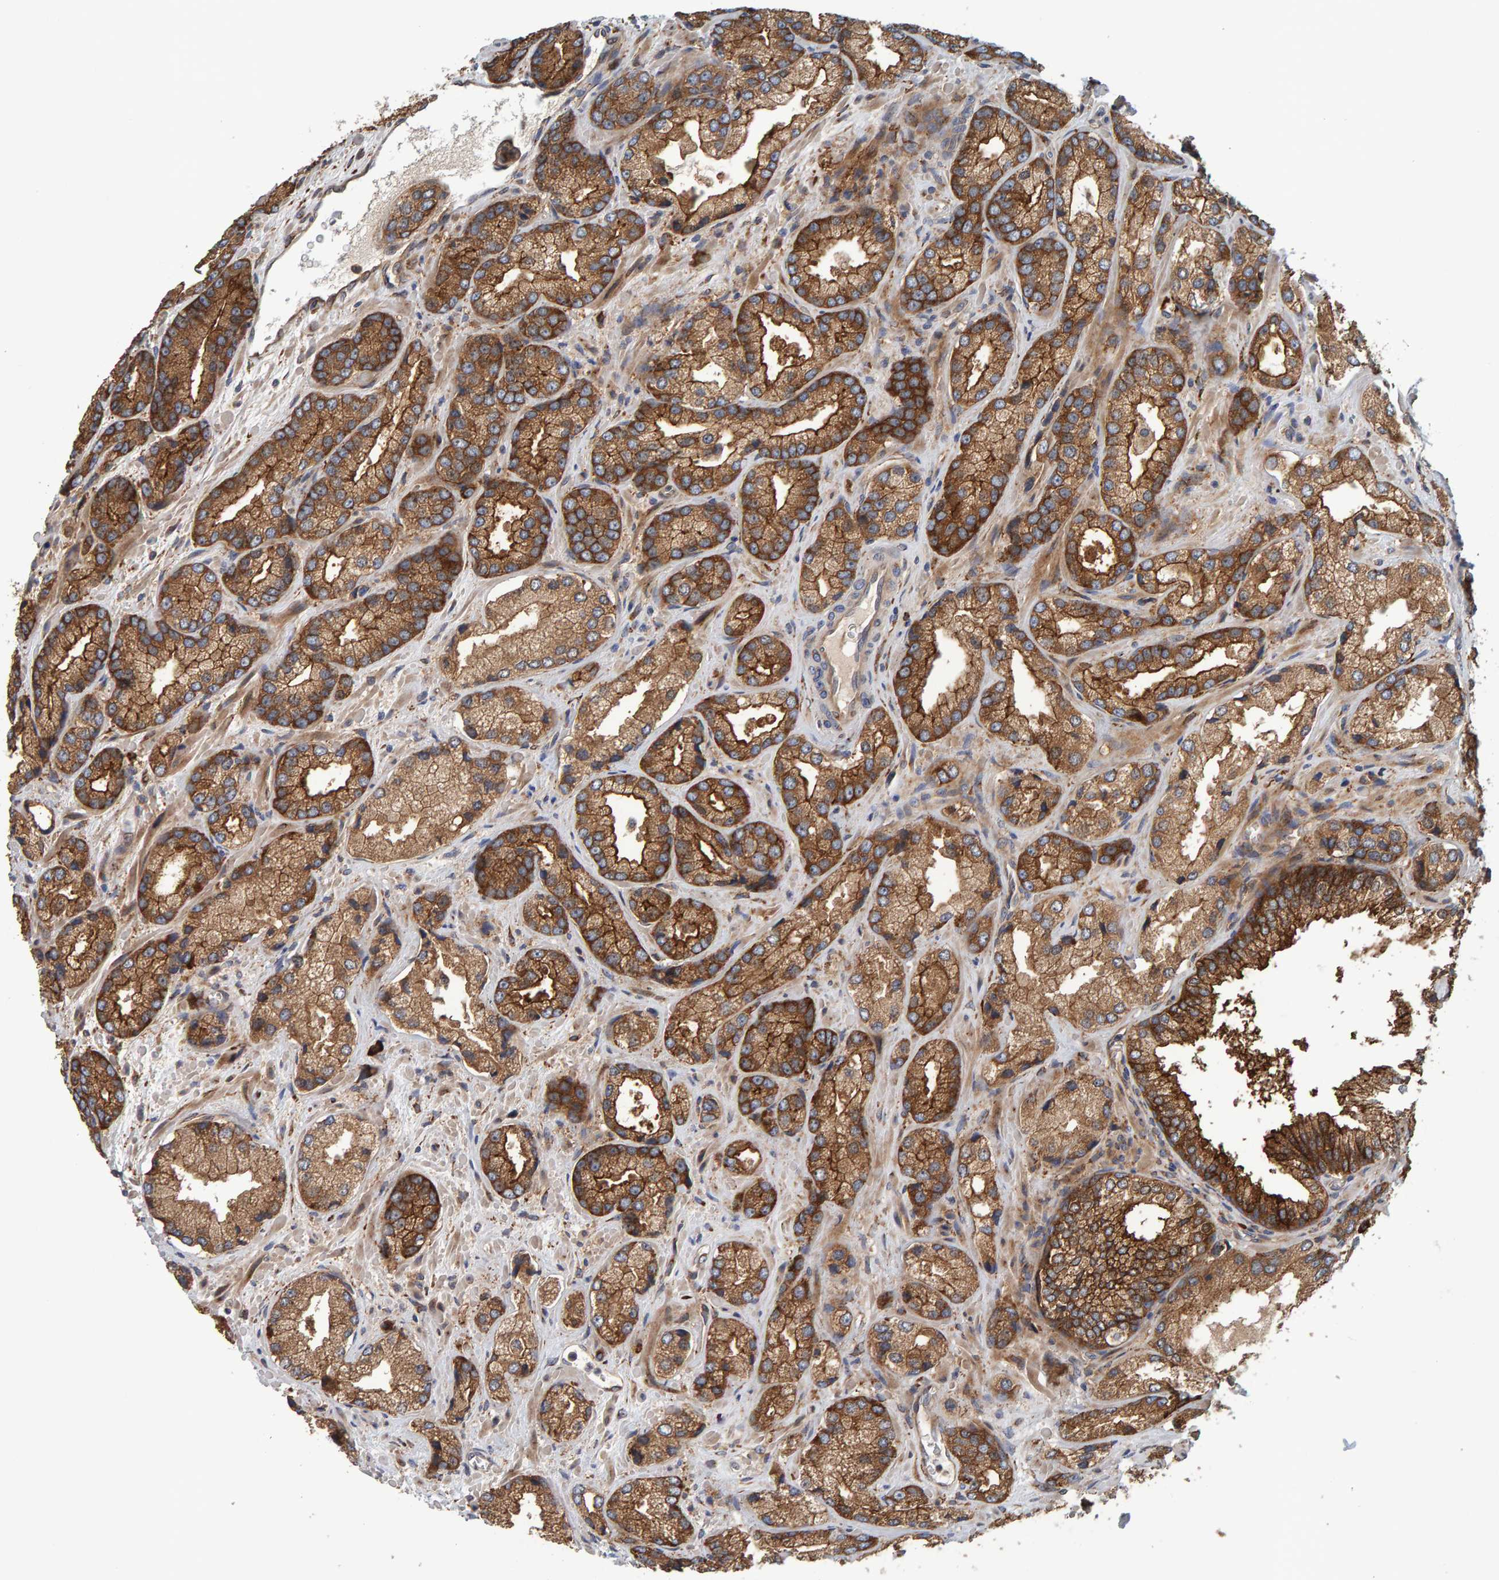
{"staining": {"intensity": "strong", "quantity": ">75%", "location": "cytoplasmic/membranous"}, "tissue": "prostate cancer", "cell_type": "Tumor cells", "image_type": "cancer", "snomed": [{"axis": "morphology", "description": "Adenocarcinoma, High grade"}, {"axis": "topography", "description": "Prostate"}], "caption": "Brown immunohistochemical staining in human high-grade adenocarcinoma (prostate) displays strong cytoplasmic/membranous positivity in about >75% of tumor cells.", "gene": "BAIAP2", "patient": {"sex": "male", "age": 63}}